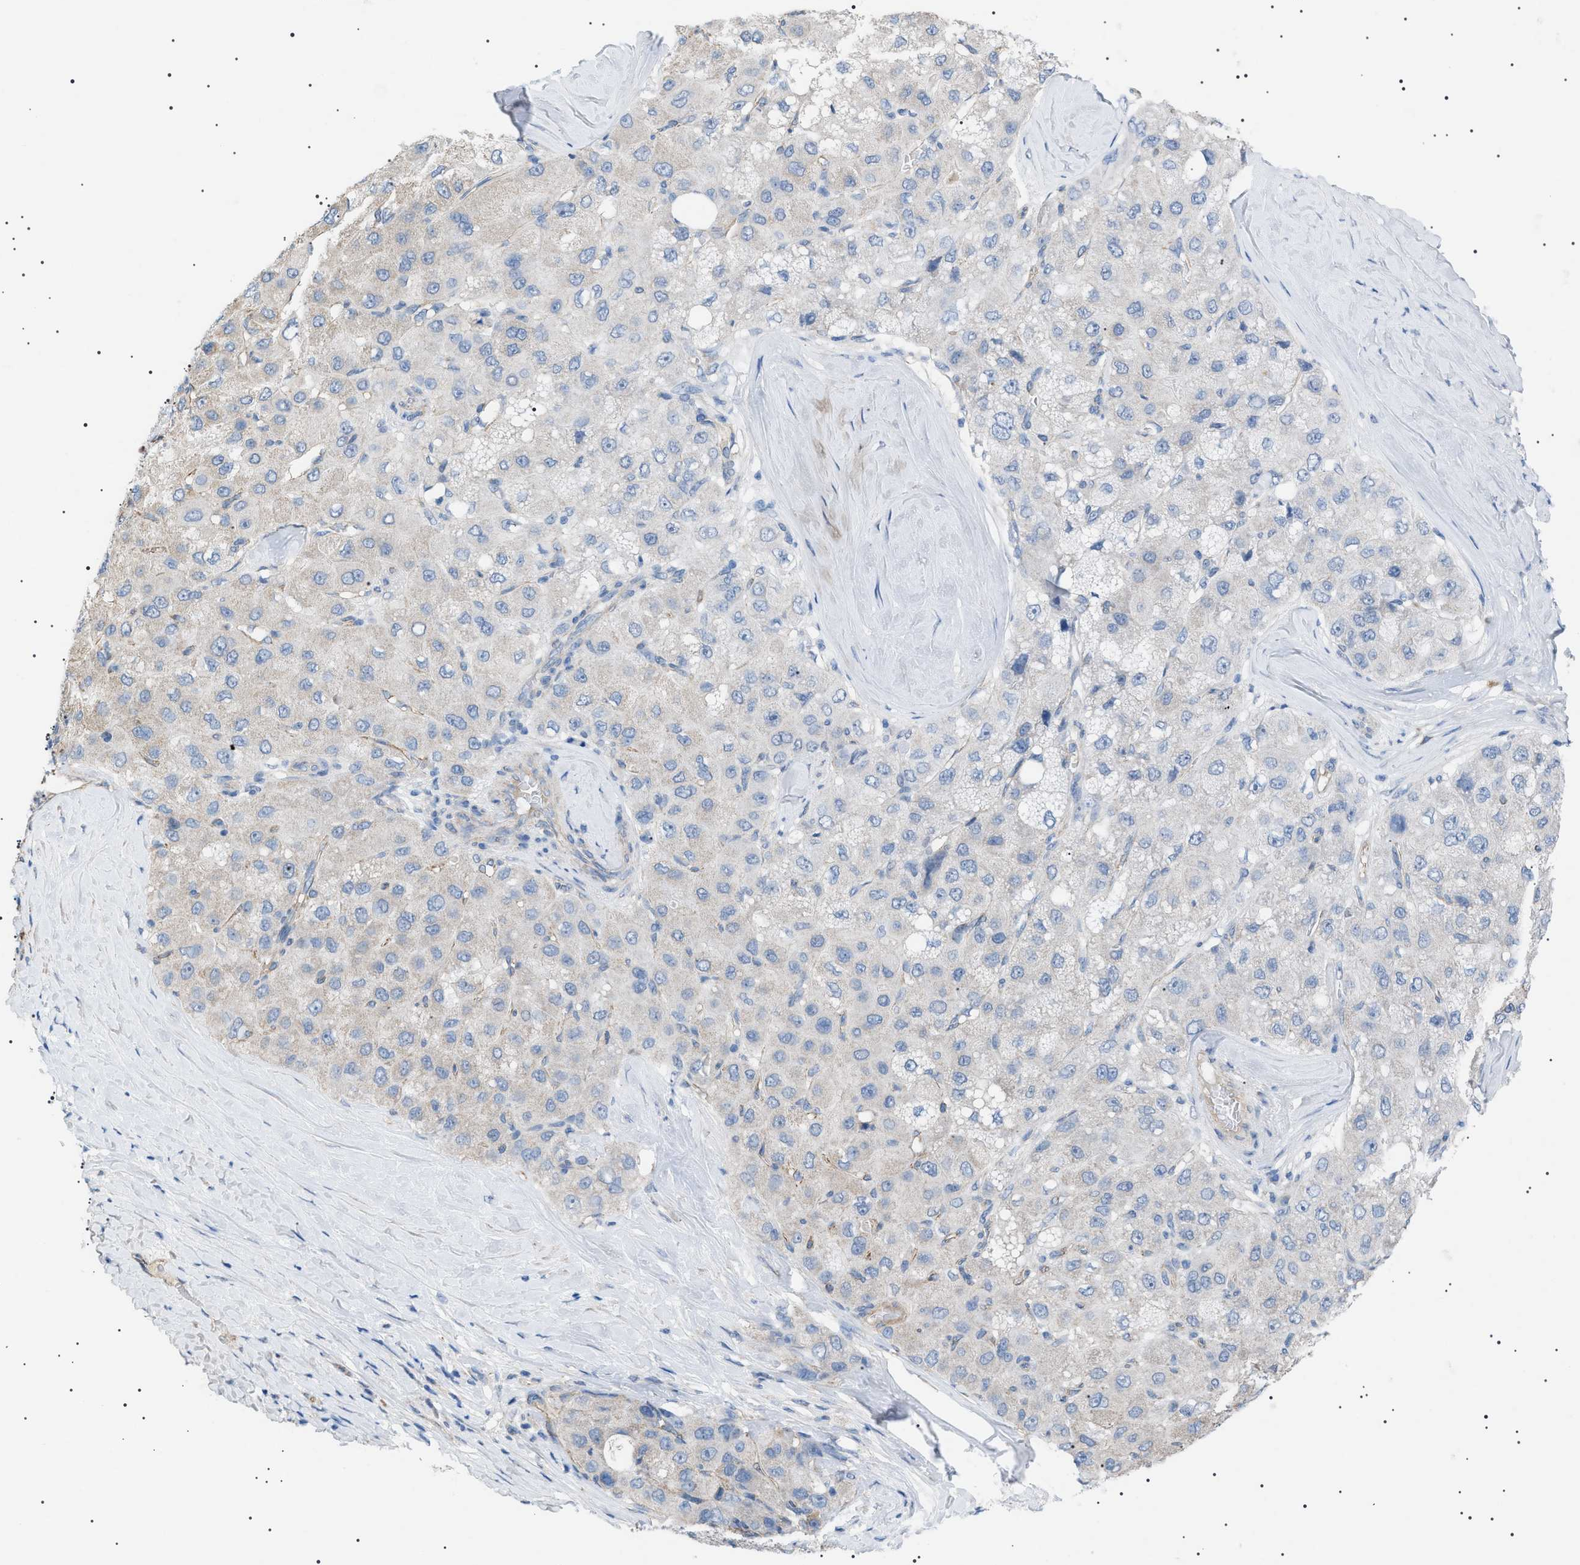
{"staining": {"intensity": "negative", "quantity": "none", "location": "none"}, "tissue": "liver cancer", "cell_type": "Tumor cells", "image_type": "cancer", "snomed": [{"axis": "morphology", "description": "Carcinoma, Hepatocellular, NOS"}, {"axis": "topography", "description": "Liver"}], "caption": "Image shows no protein positivity in tumor cells of liver hepatocellular carcinoma tissue.", "gene": "ADAMTS1", "patient": {"sex": "male", "age": 80}}